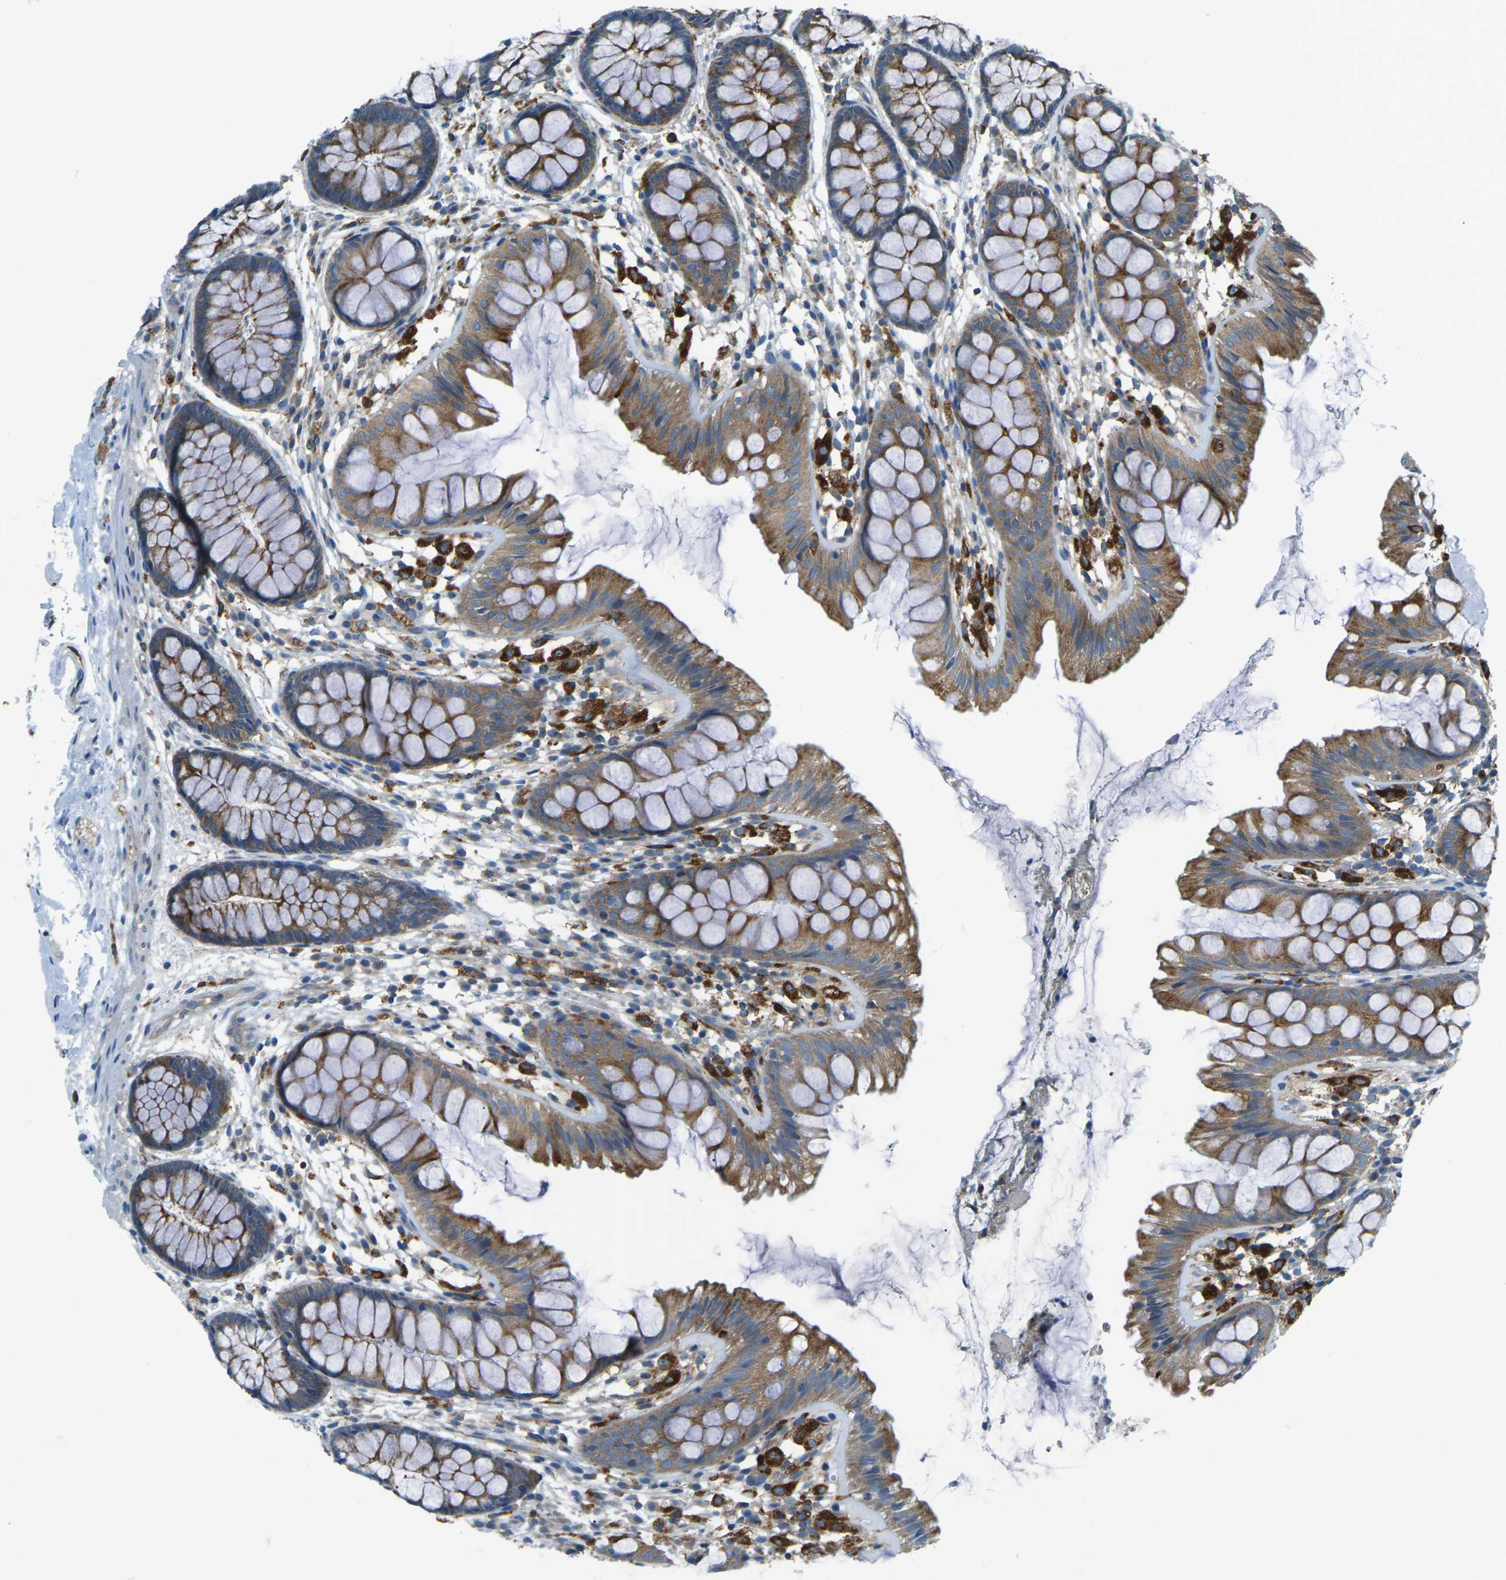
{"staining": {"intensity": "weak", "quantity": ">75%", "location": "cytoplasmic/membranous"}, "tissue": "colon", "cell_type": "Endothelial cells", "image_type": "normal", "snomed": [{"axis": "morphology", "description": "Normal tissue, NOS"}, {"axis": "topography", "description": "Colon"}], "caption": "A histopathology image showing weak cytoplasmic/membranous positivity in about >75% of endothelial cells in benign colon, as visualized by brown immunohistochemical staining.", "gene": "CDK17", "patient": {"sex": "female", "age": 56}}